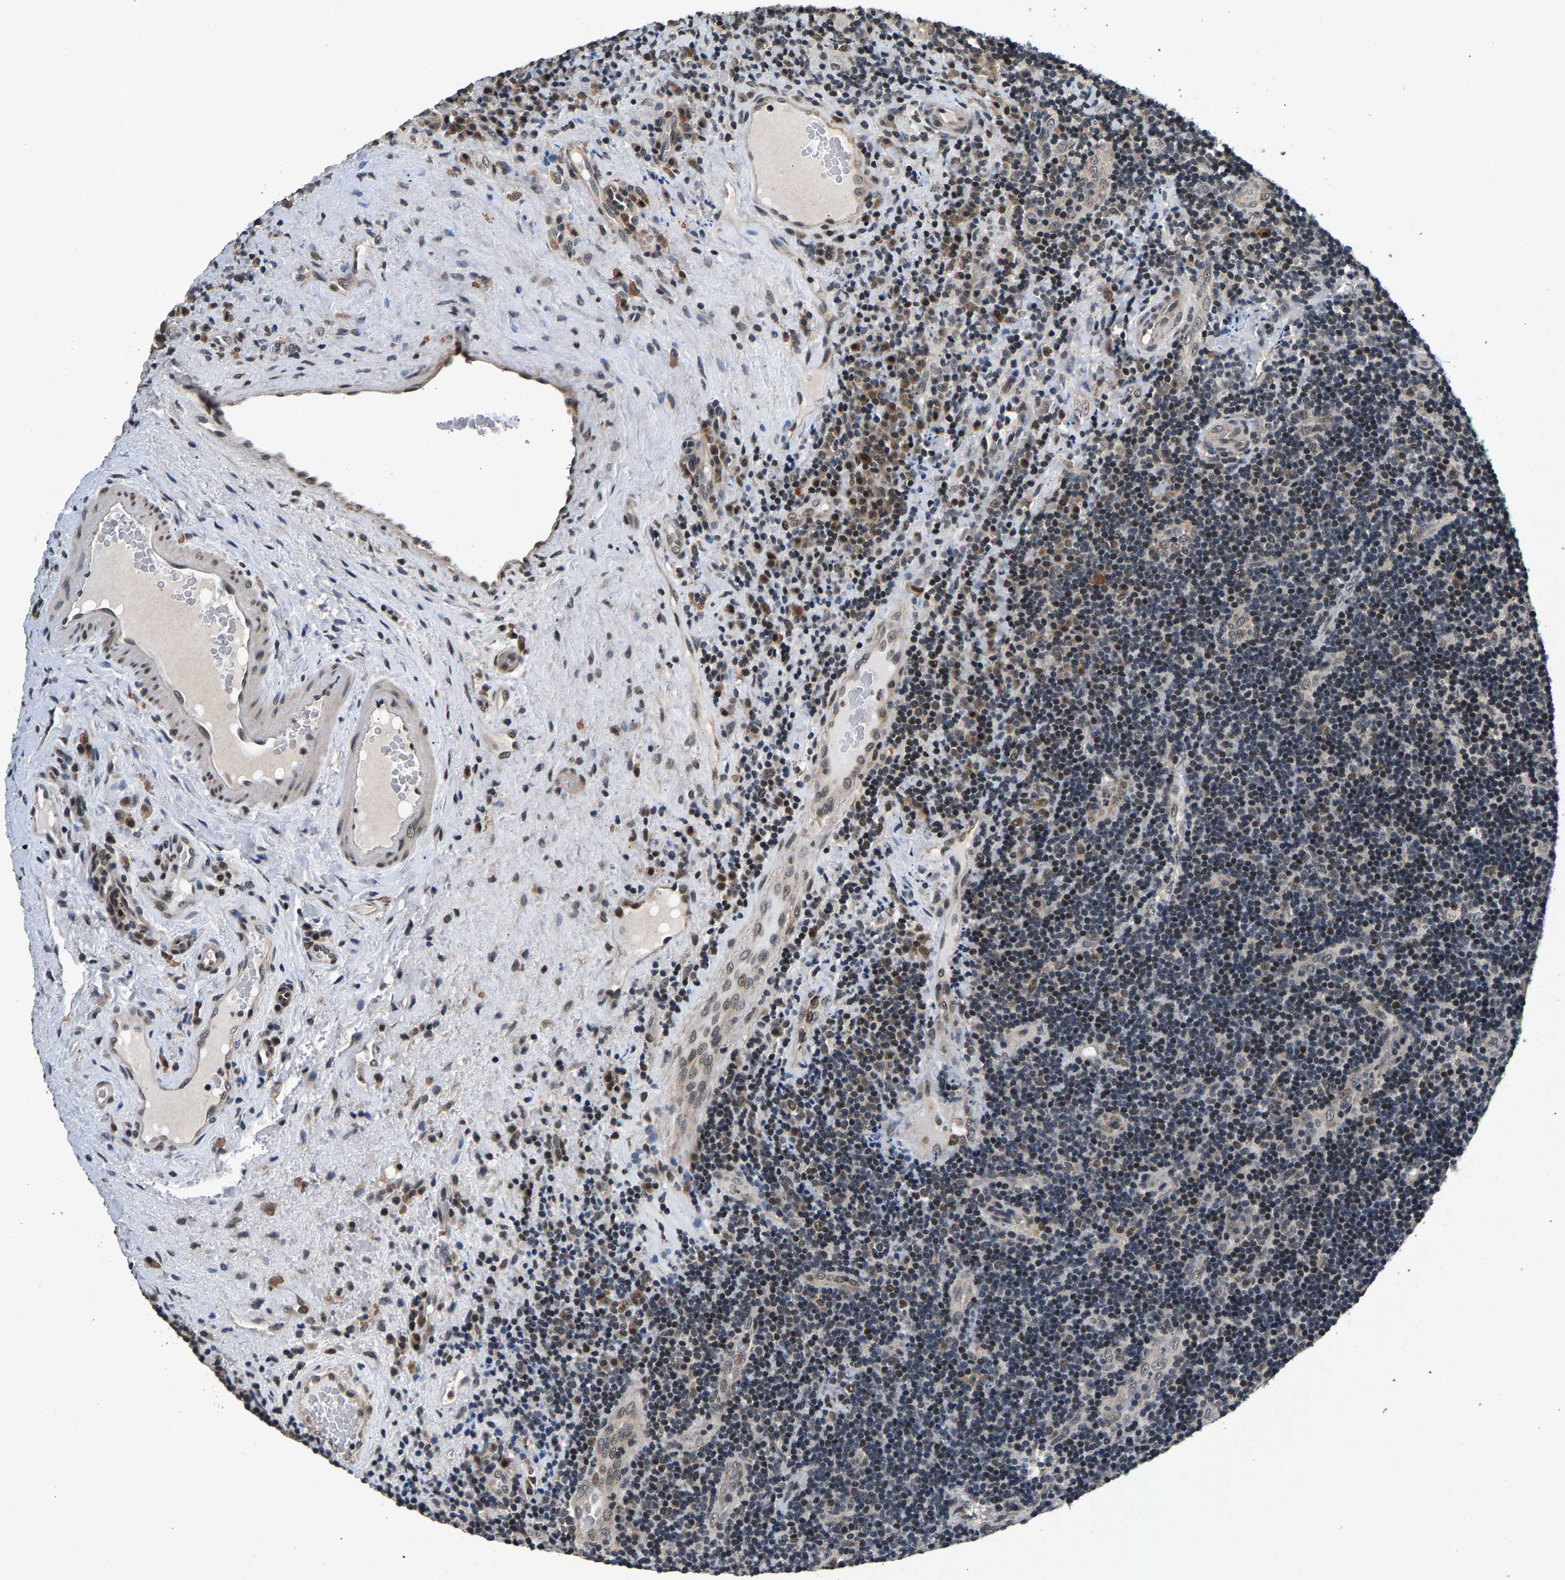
{"staining": {"intensity": "moderate", "quantity": "25%-75%", "location": "nuclear"}, "tissue": "lymphoma", "cell_type": "Tumor cells", "image_type": "cancer", "snomed": [{"axis": "morphology", "description": "Malignant lymphoma, non-Hodgkin's type, High grade"}, {"axis": "topography", "description": "Tonsil"}], "caption": "A brown stain highlights moderate nuclear staining of a protein in high-grade malignant lymphoma, non-Hodgkin's type tumor cells.", "gene": "RBM33", "patient": {"sex": "female", "age": 36}}